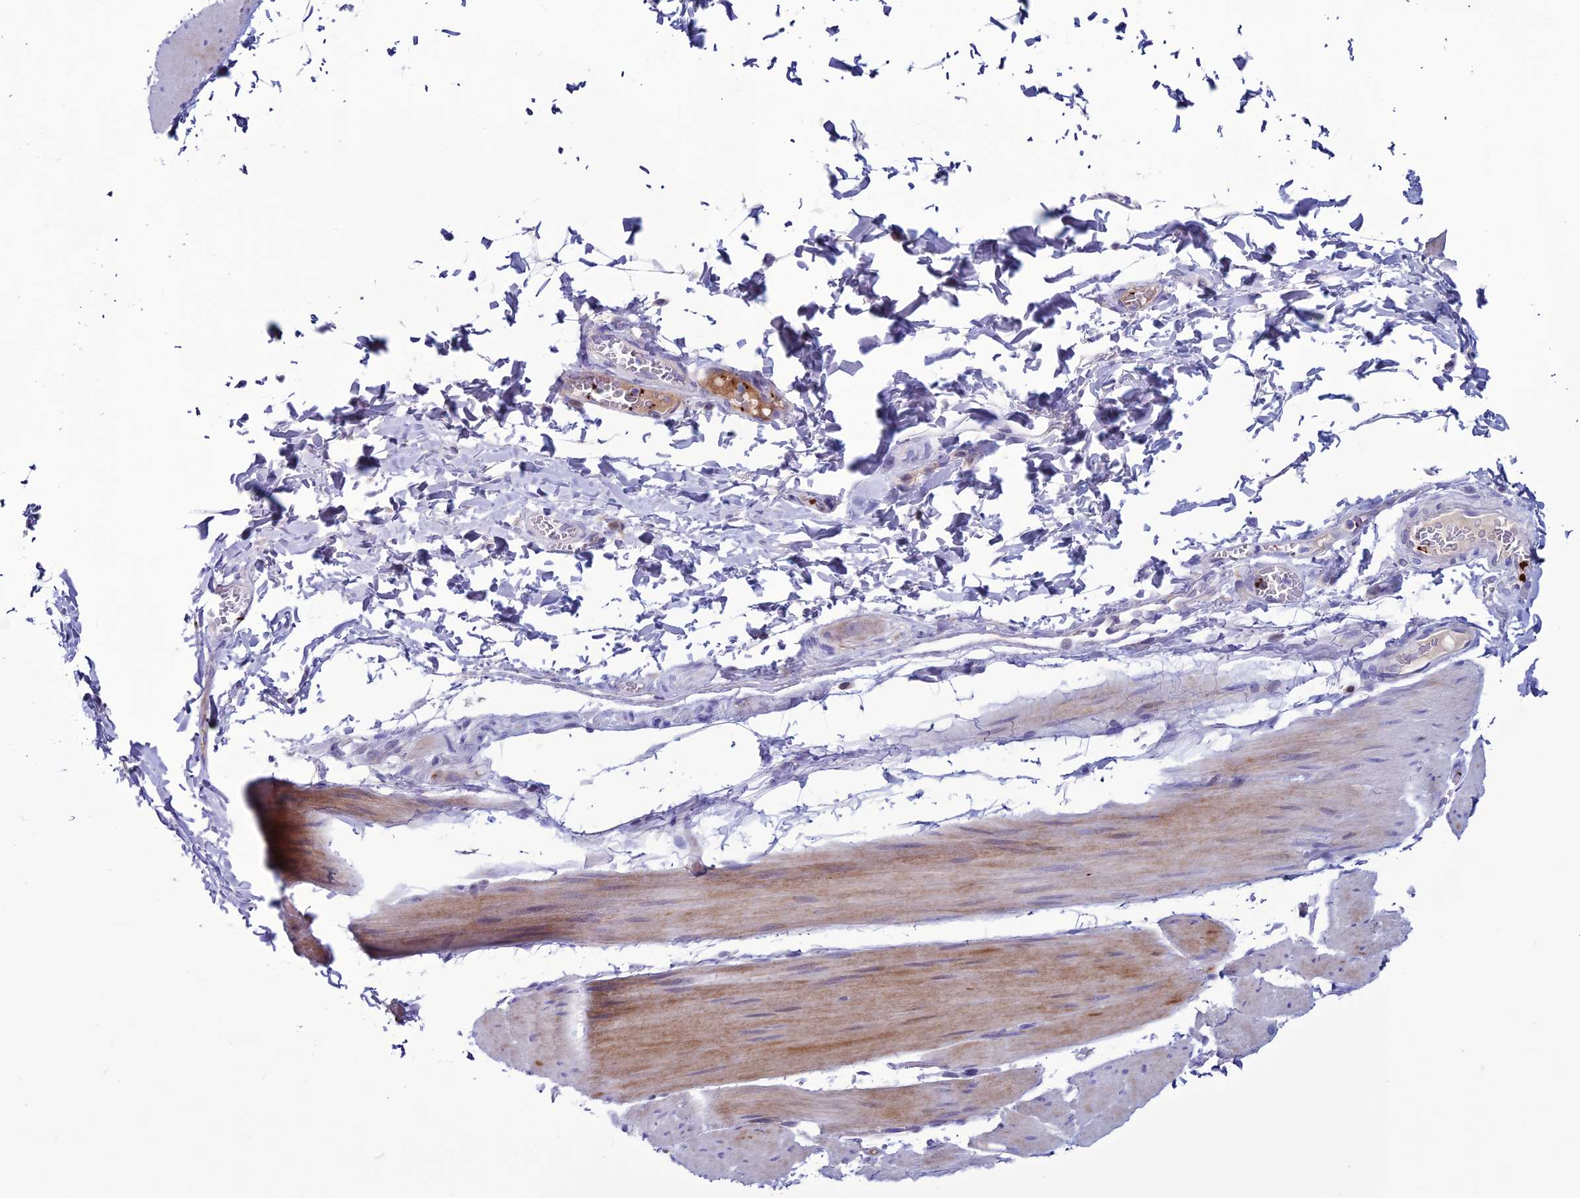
{"staining": {"intensity": "moderate", "quantity": "<25%", "location": "cytoplasmic/membranous"}, "tissue": "esophagus", "cell_type": "Squamous epithelial cells", "image_type": "normal", "snomed": [{"axis": "morphology", "description": "Normal tissue, NOS"}, {"axis": "topography", "description": "Esophagus"}], "caption": "A low amount of moderate cytoplasmic/membranous expression is seen in about <25% of squamous epithelial cells in unremarkable esophagus. Using DAB (3,3'-diaminobenzidine) (brown) and hematoxylin (blue) stains, captured at high magnification using brightfield microscopy.", "gene": "C21orf140", "patient": {"sex": "male", "age": 60}}